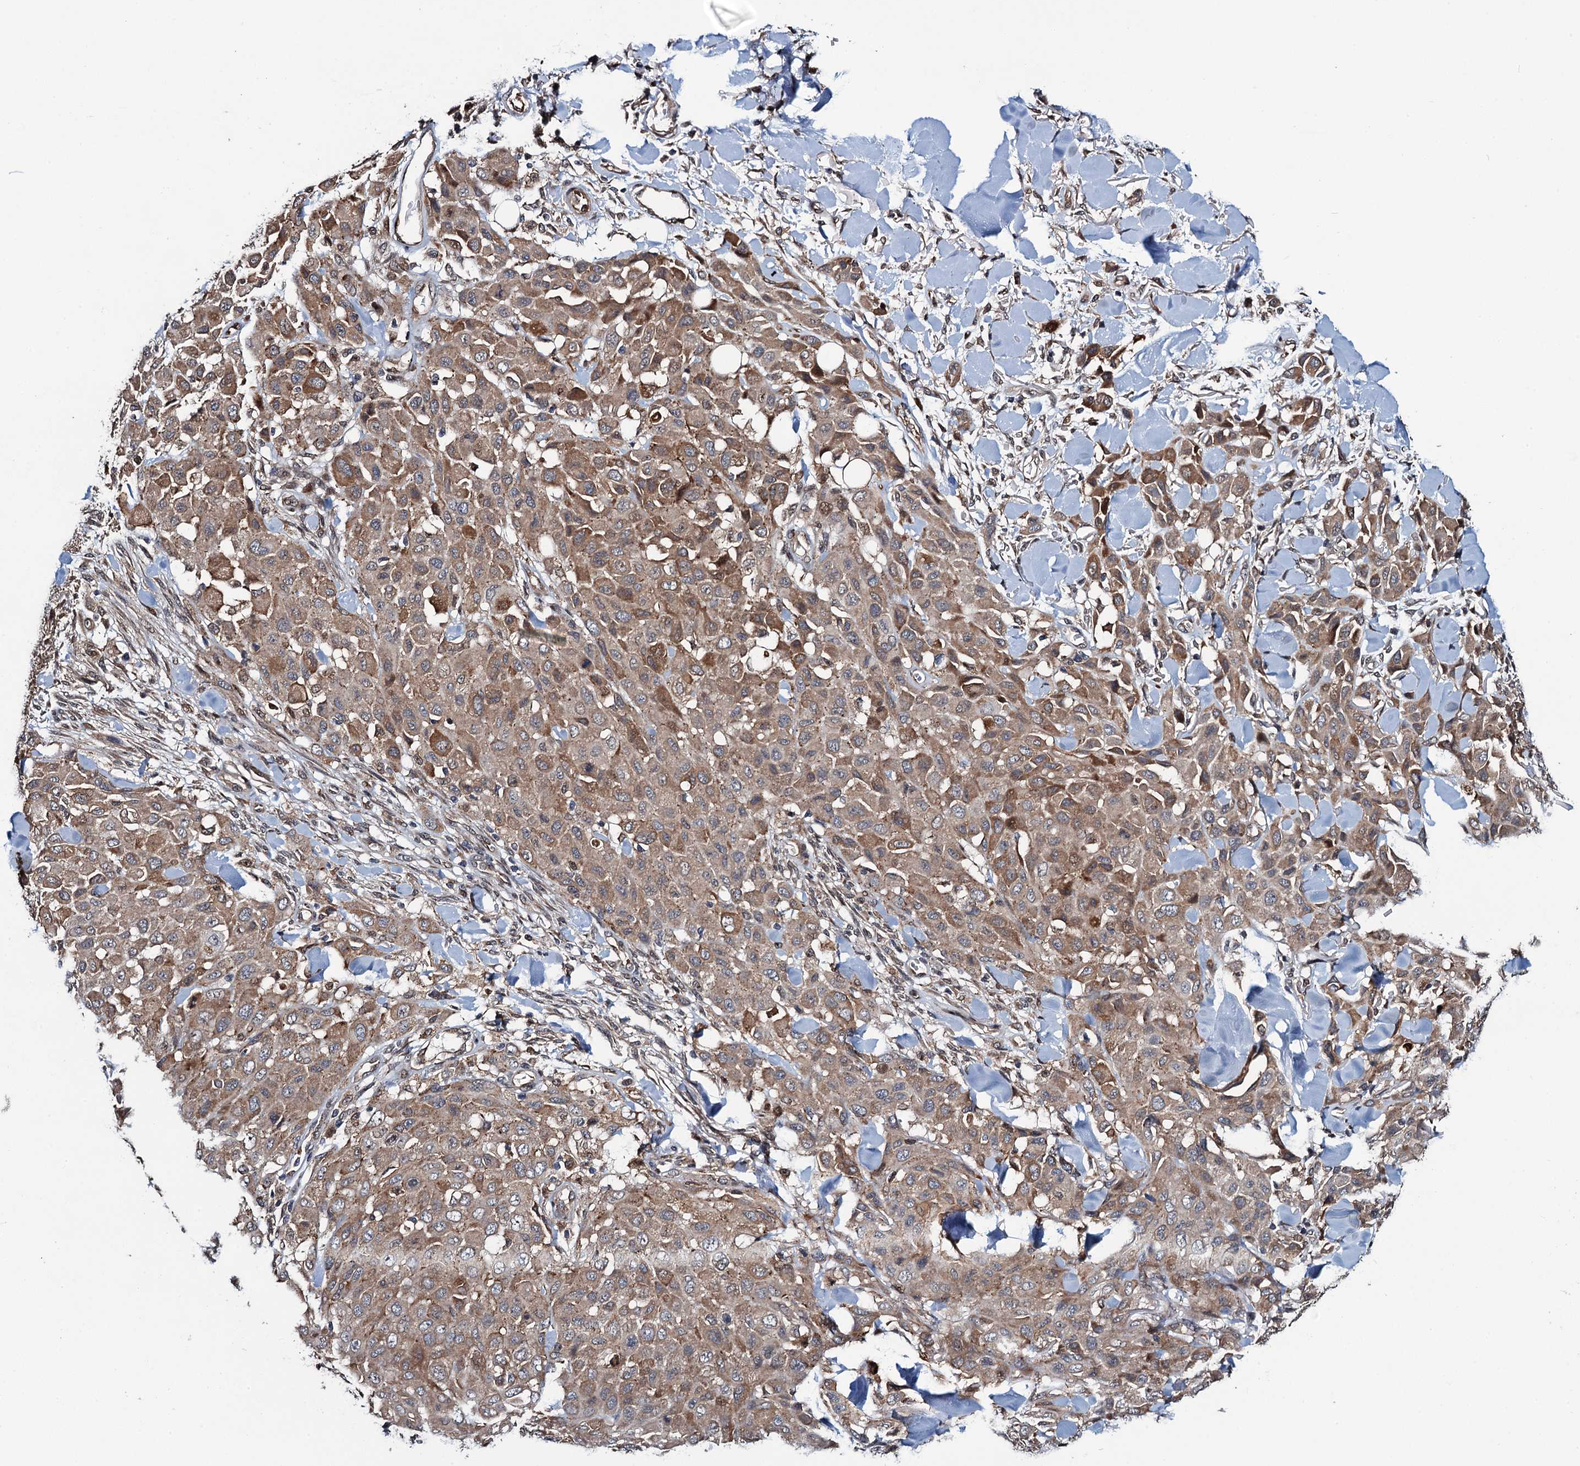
{"staining": {"intensity": "moderate", "quantity": ">75%", "location": "cytoplasmic/membranous,nuclear"}, "tissue": "melanoma", "cell_type": "Tumor cells", "image_type": "cancer", "snomed": [{"axis": "morphology", "description": "Malignant melanoma, Metastatic site"}, {"axis": "topography", "description": "Skin"}], "caption": "High-power microscopy captured an immunohistochemistry (IHC) photomicrograph of malignant melanoma (metastatic site), revealing moderate cytoplasmic/membranous and nuclear expression in about >75% of tumor cells.", "gene": "EVX2", "patient": {"sex": "female", "age": 81}}